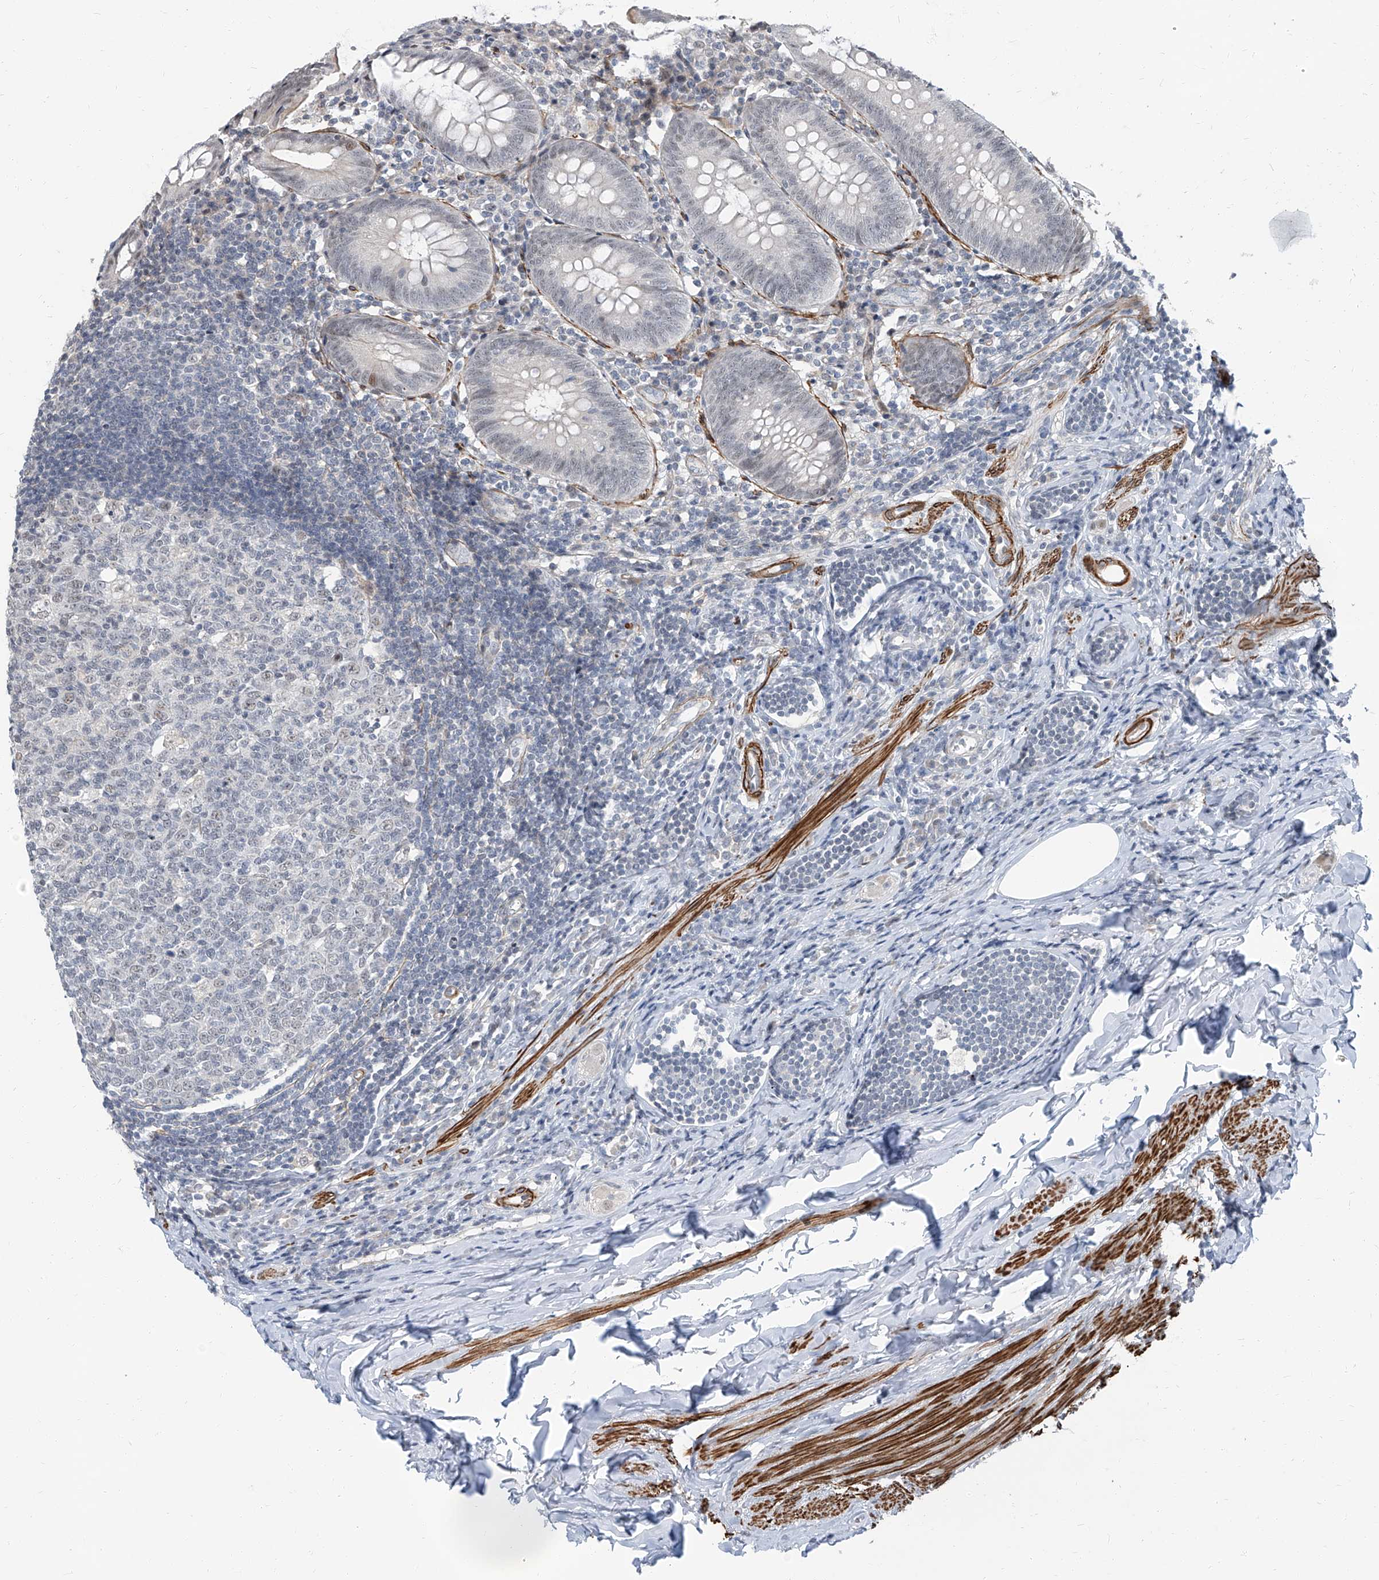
{"staining": {"intensity": "negative", "quantity": "none", "location": "none"}, "tissue": "appendix", "cell_type": "Glandular cells", "image_type": "normal", "snomed": [{"axis": "morphology", "description": "Normal tissue, NOS"}, {"axis": "topography", "description": "Appendix"}], "caption": "IHC photomicrograph of unremarkable appendix stained for a protein (brown), which displays no expression in glandular cells.", "gene": "TXLNB", "patient": {"sex": "female", "age": 54}}